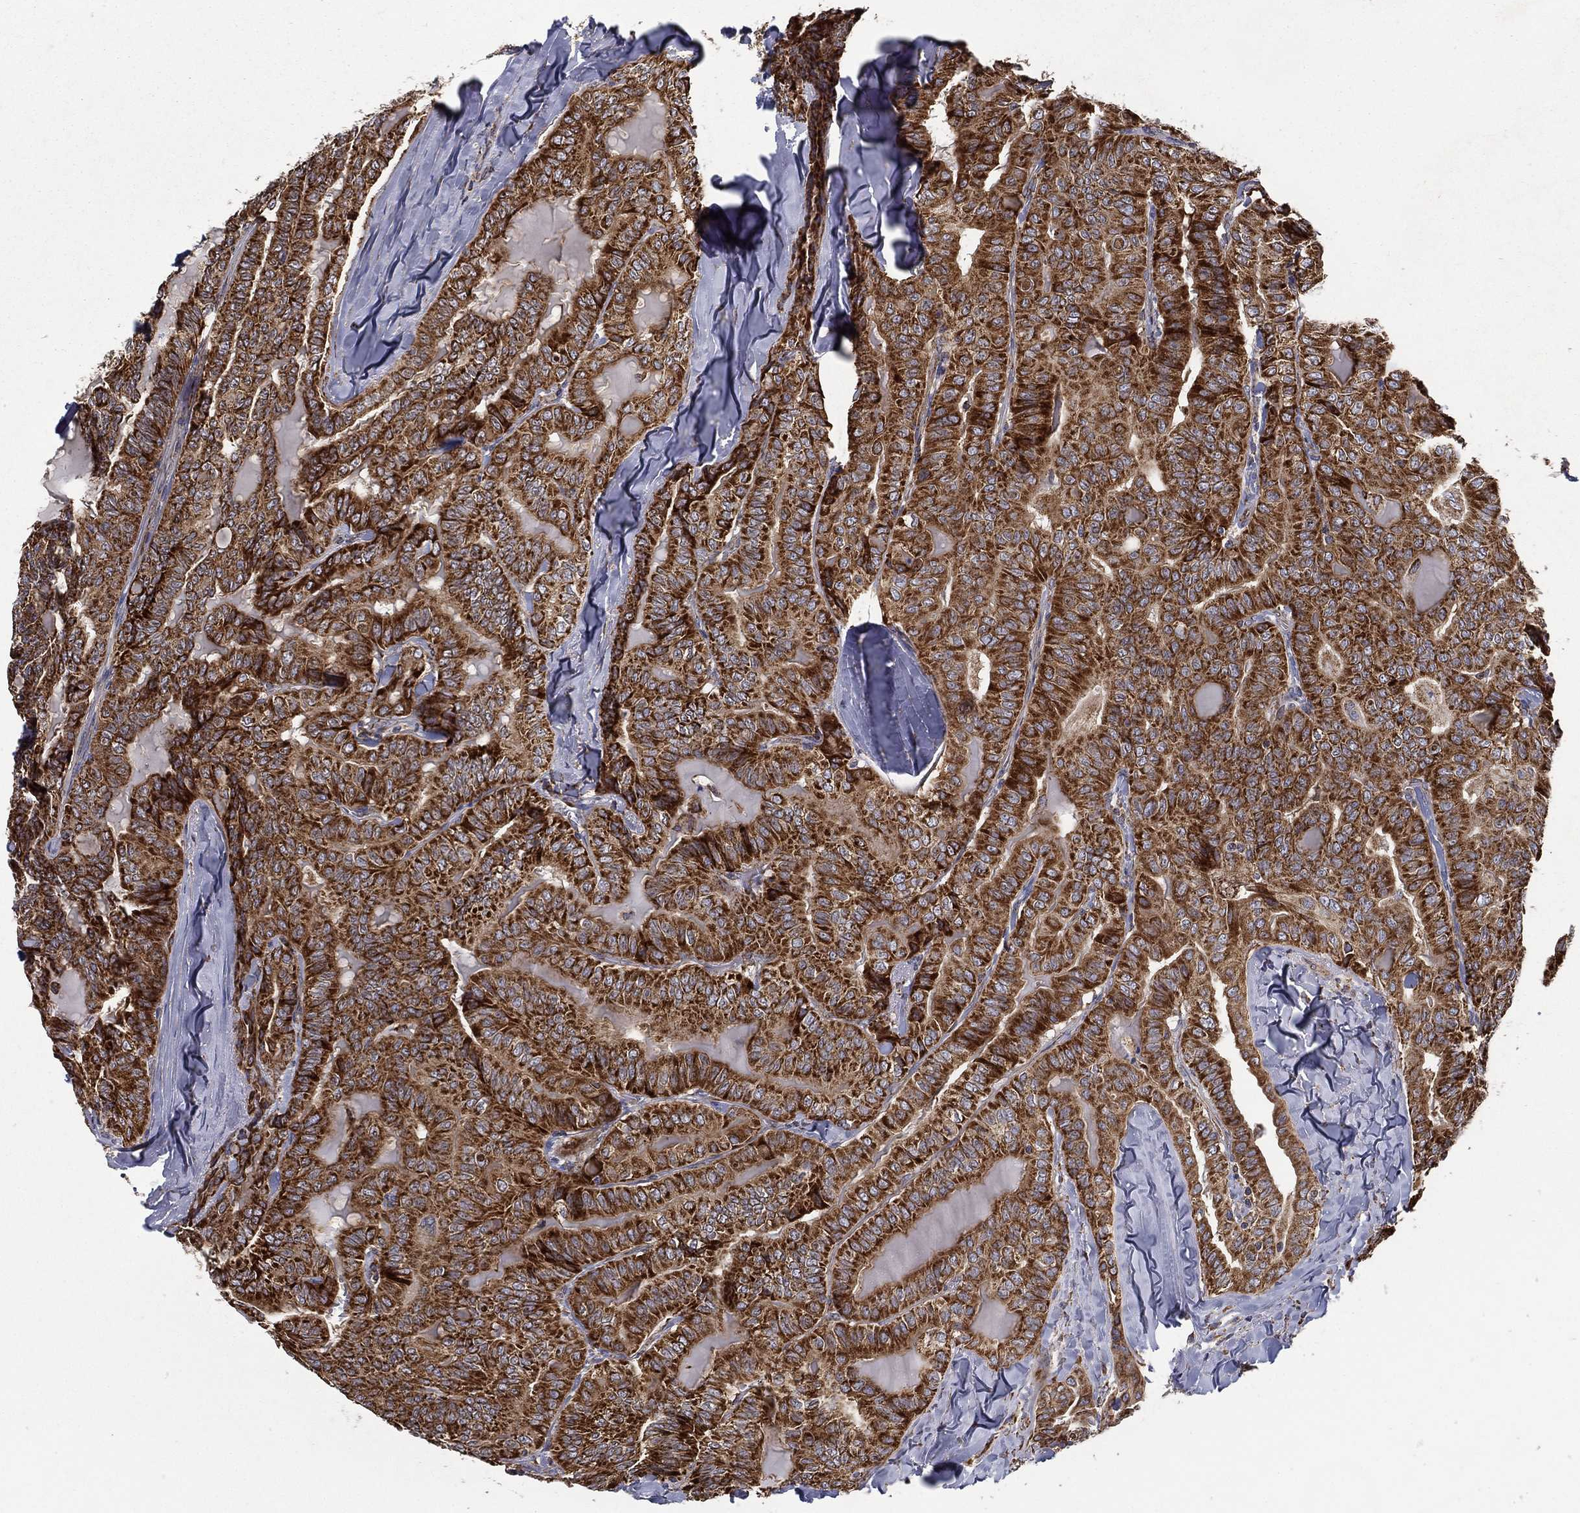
{"staining": {"intensity": "strong", "quantity": ">75%", "location": "cytoplasmic/membranous"}, "tissue": "thyroid cancer", "cell_type": "Tumor cells", "image_type": "cancer", "snomed": [{"axis": "morphology", "description": "Papillary adenocarcinoma, NOS"}, {"axis": "topography", "description": "Thyroid gland"}], "caption": "Immunohistochemistry (DAB) staining of human papillary adenocarcinoma (thyroid) reveals strong cytoplasmic/membranous protein expression in about >75% of tumor cells. (Stains: DAB (3,3'-diaminobenzidine) in brown, nuclei in blue, Microscopy: brightfield microscopy at high magnification).", "gene": "MT-CYB", "patient": {"sex": "female", "age": 68}}